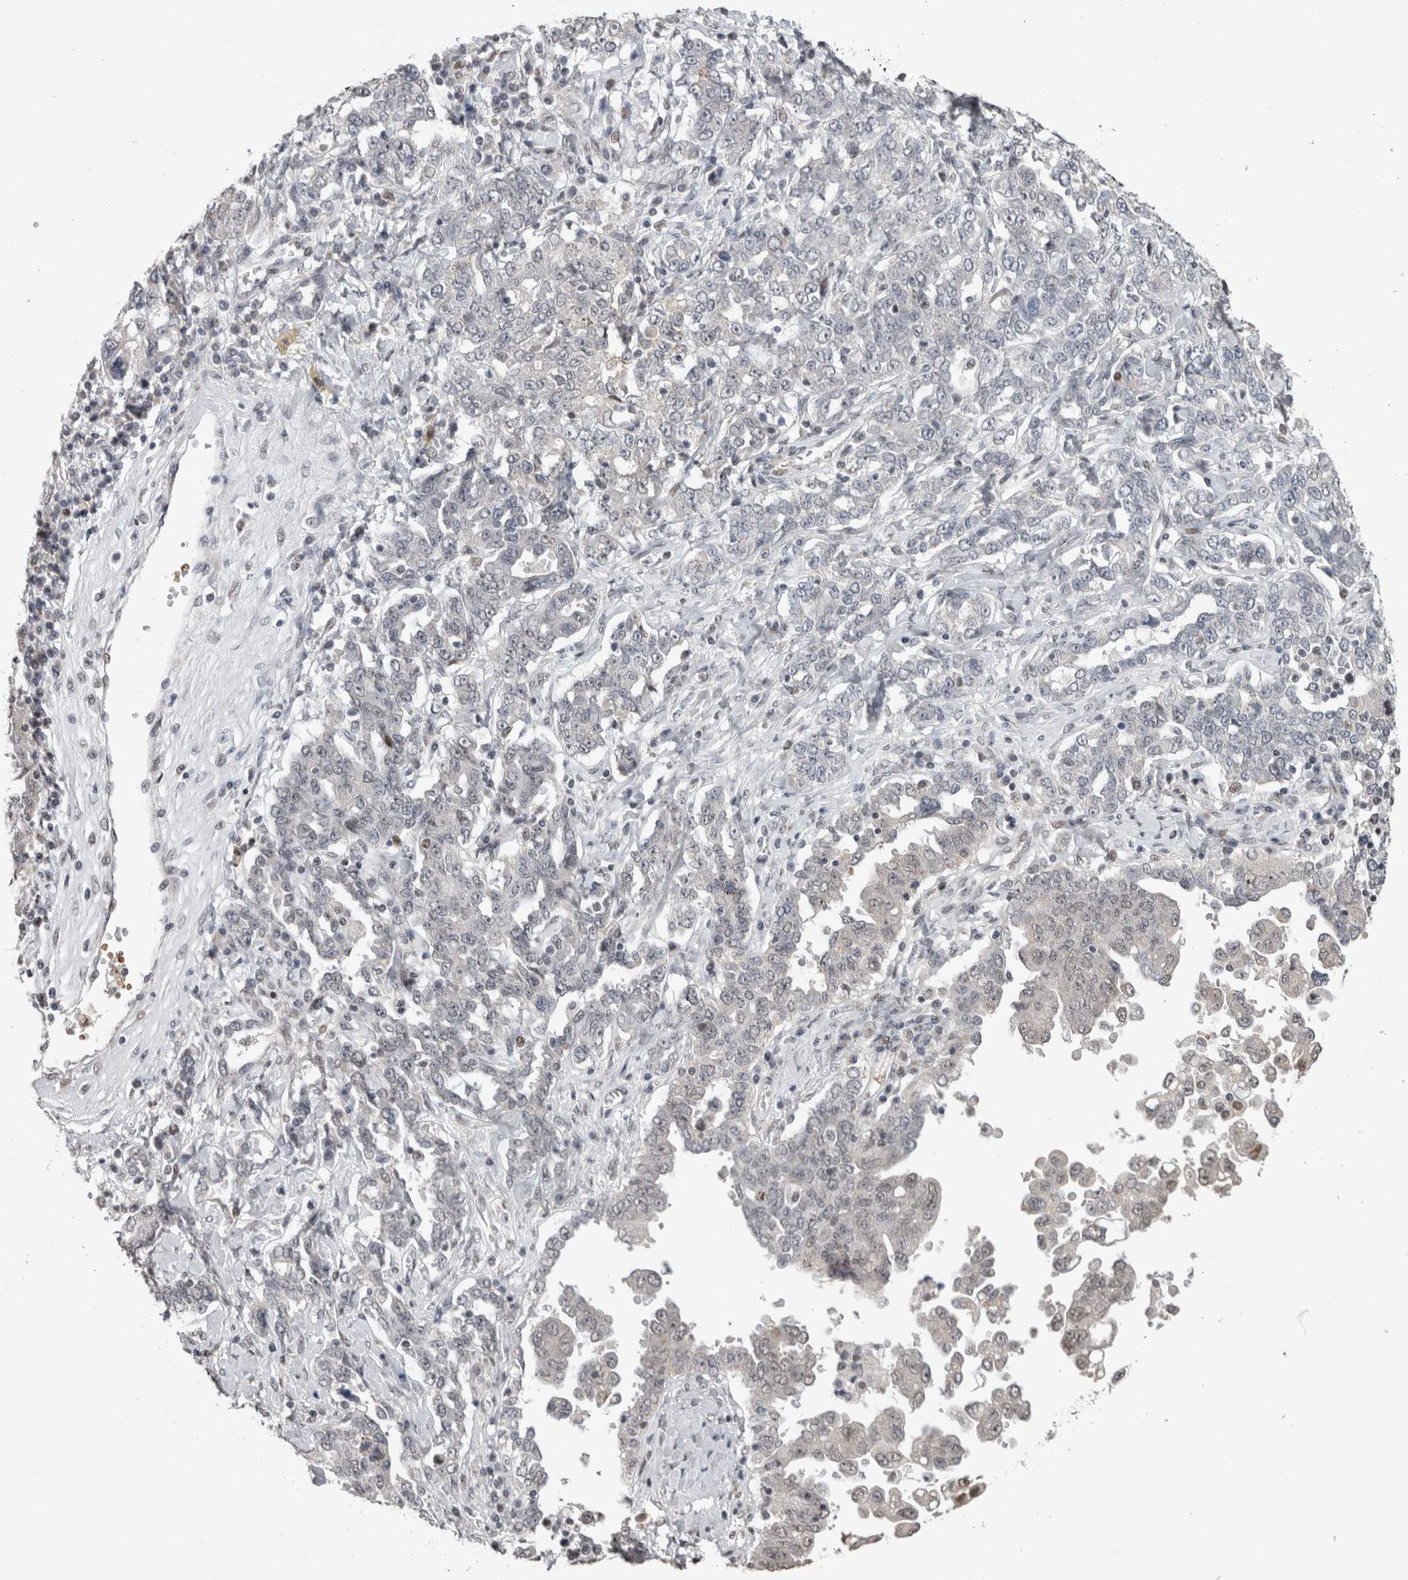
{"staining": {"intensity": "negative", "quantity": "none", "location": "none"}, "tissue": "ovarian cancer", "cell_type": "Tumor cells", "image_type": "cancer", "snomed": [{"axis": "morphology", "description": "Carcinoma, endometroid"}, {"axis": "topography", "description": "Ovary"}], "caption": "DAB immunohistochemical staining of human endometroid carcinoma (ovarian) shows no significant expression in tumor cells. Nuclei are stained in blue.", "gene": "IFI44", "patient": {"sex": "female", "age": 62}}